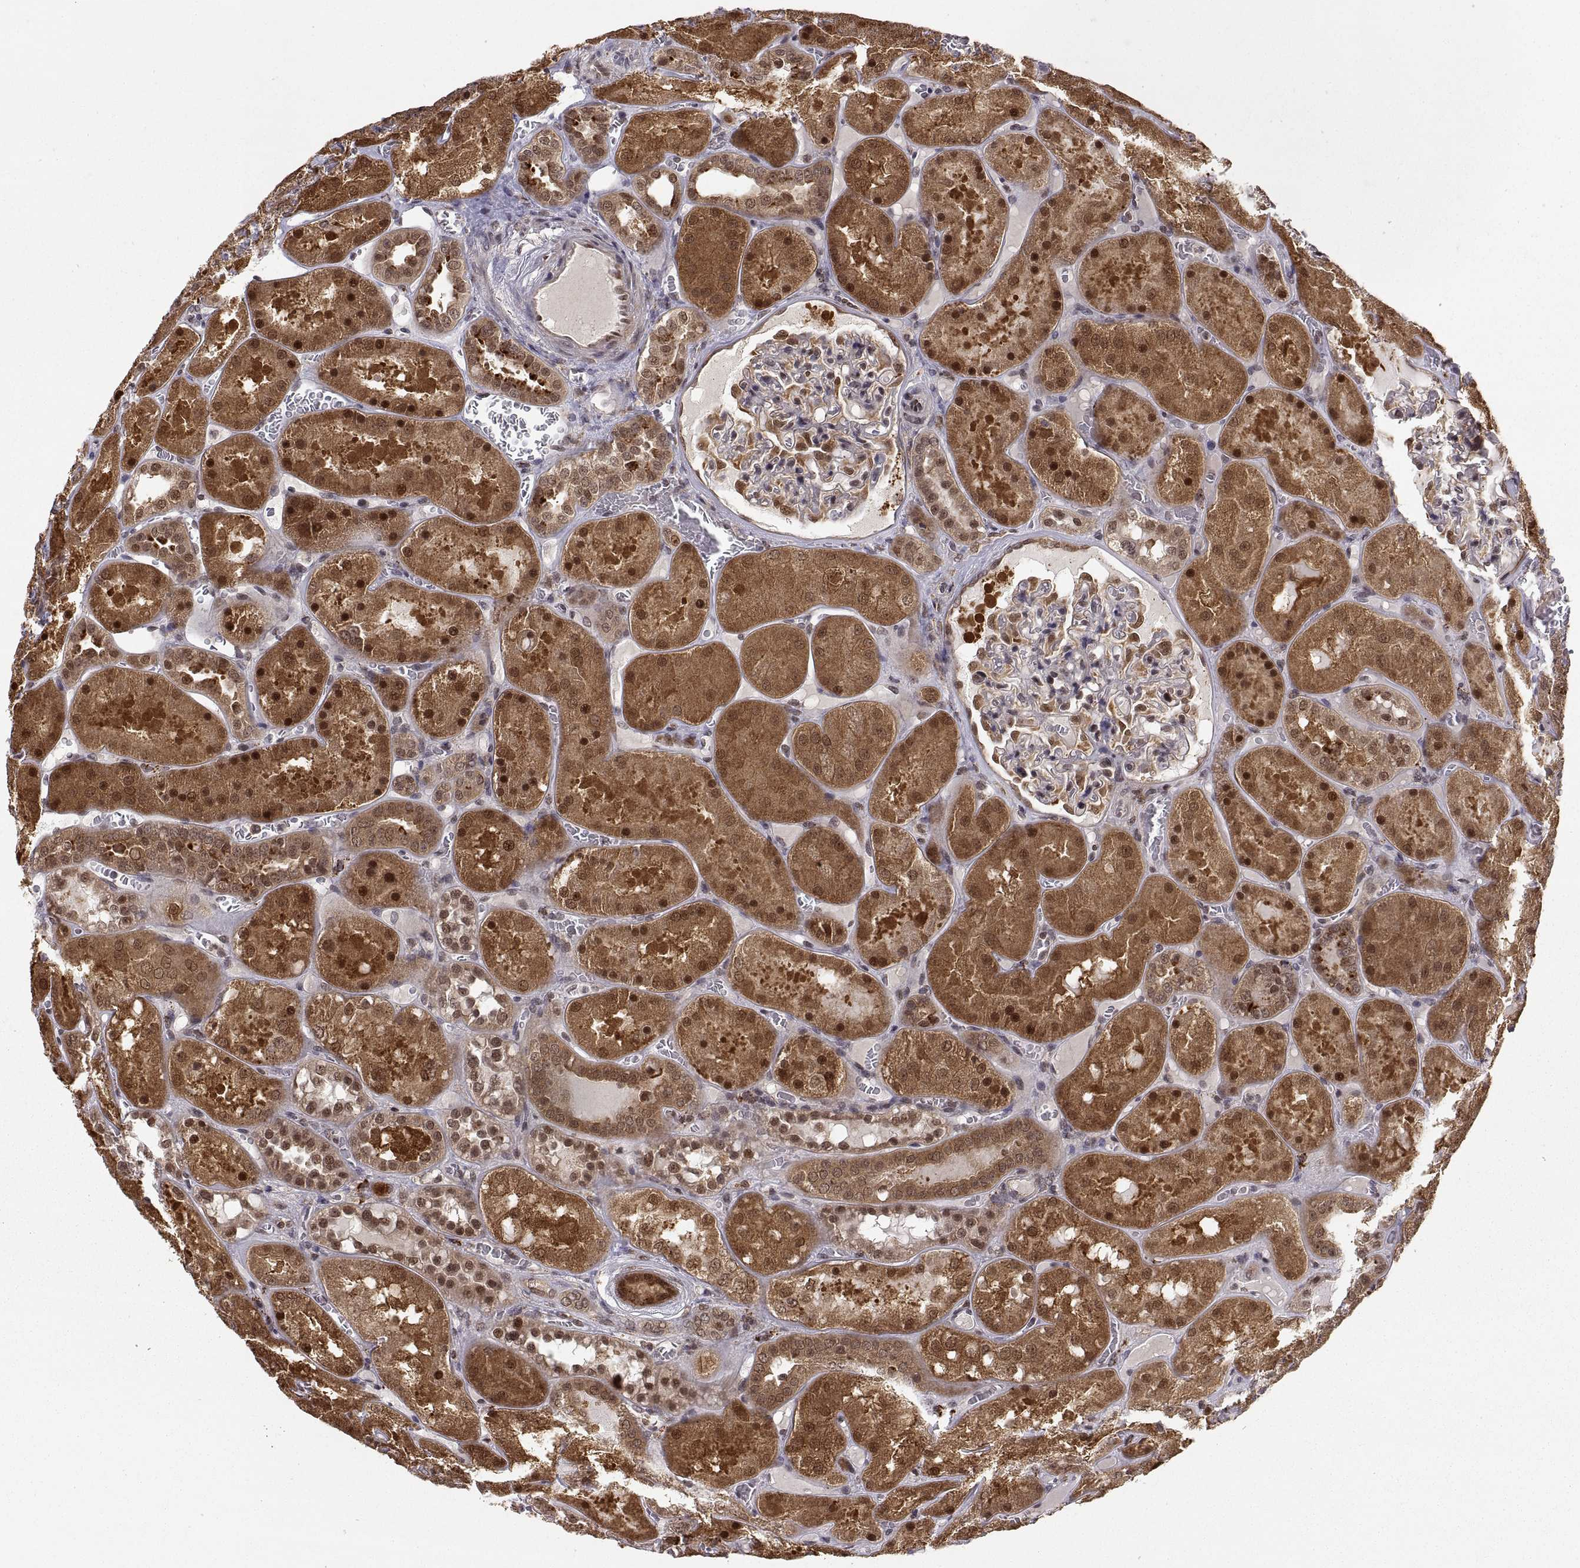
{"staining": {"intensity": "strong", "quantity": "<25%", "location": "cytoplasmic/membranous,nuclear"}, "tissue": "kidney", "cell_type": "Cells in glomeruli", "image_type": "normal", "snomed": [{"axis": "morphology", "description": "Normal tissue, NOS"}, {"axis": "topography", "description": "Kidney"}], "caption": "Strong cytoplasmic/membranous,nuclear positivity for a protein is appreciated in approximately <25% of cells in glomeruli of benign kidney using IHC.", "gene": "PSMC2", "patient": {"sex": "male", "age": 73}}